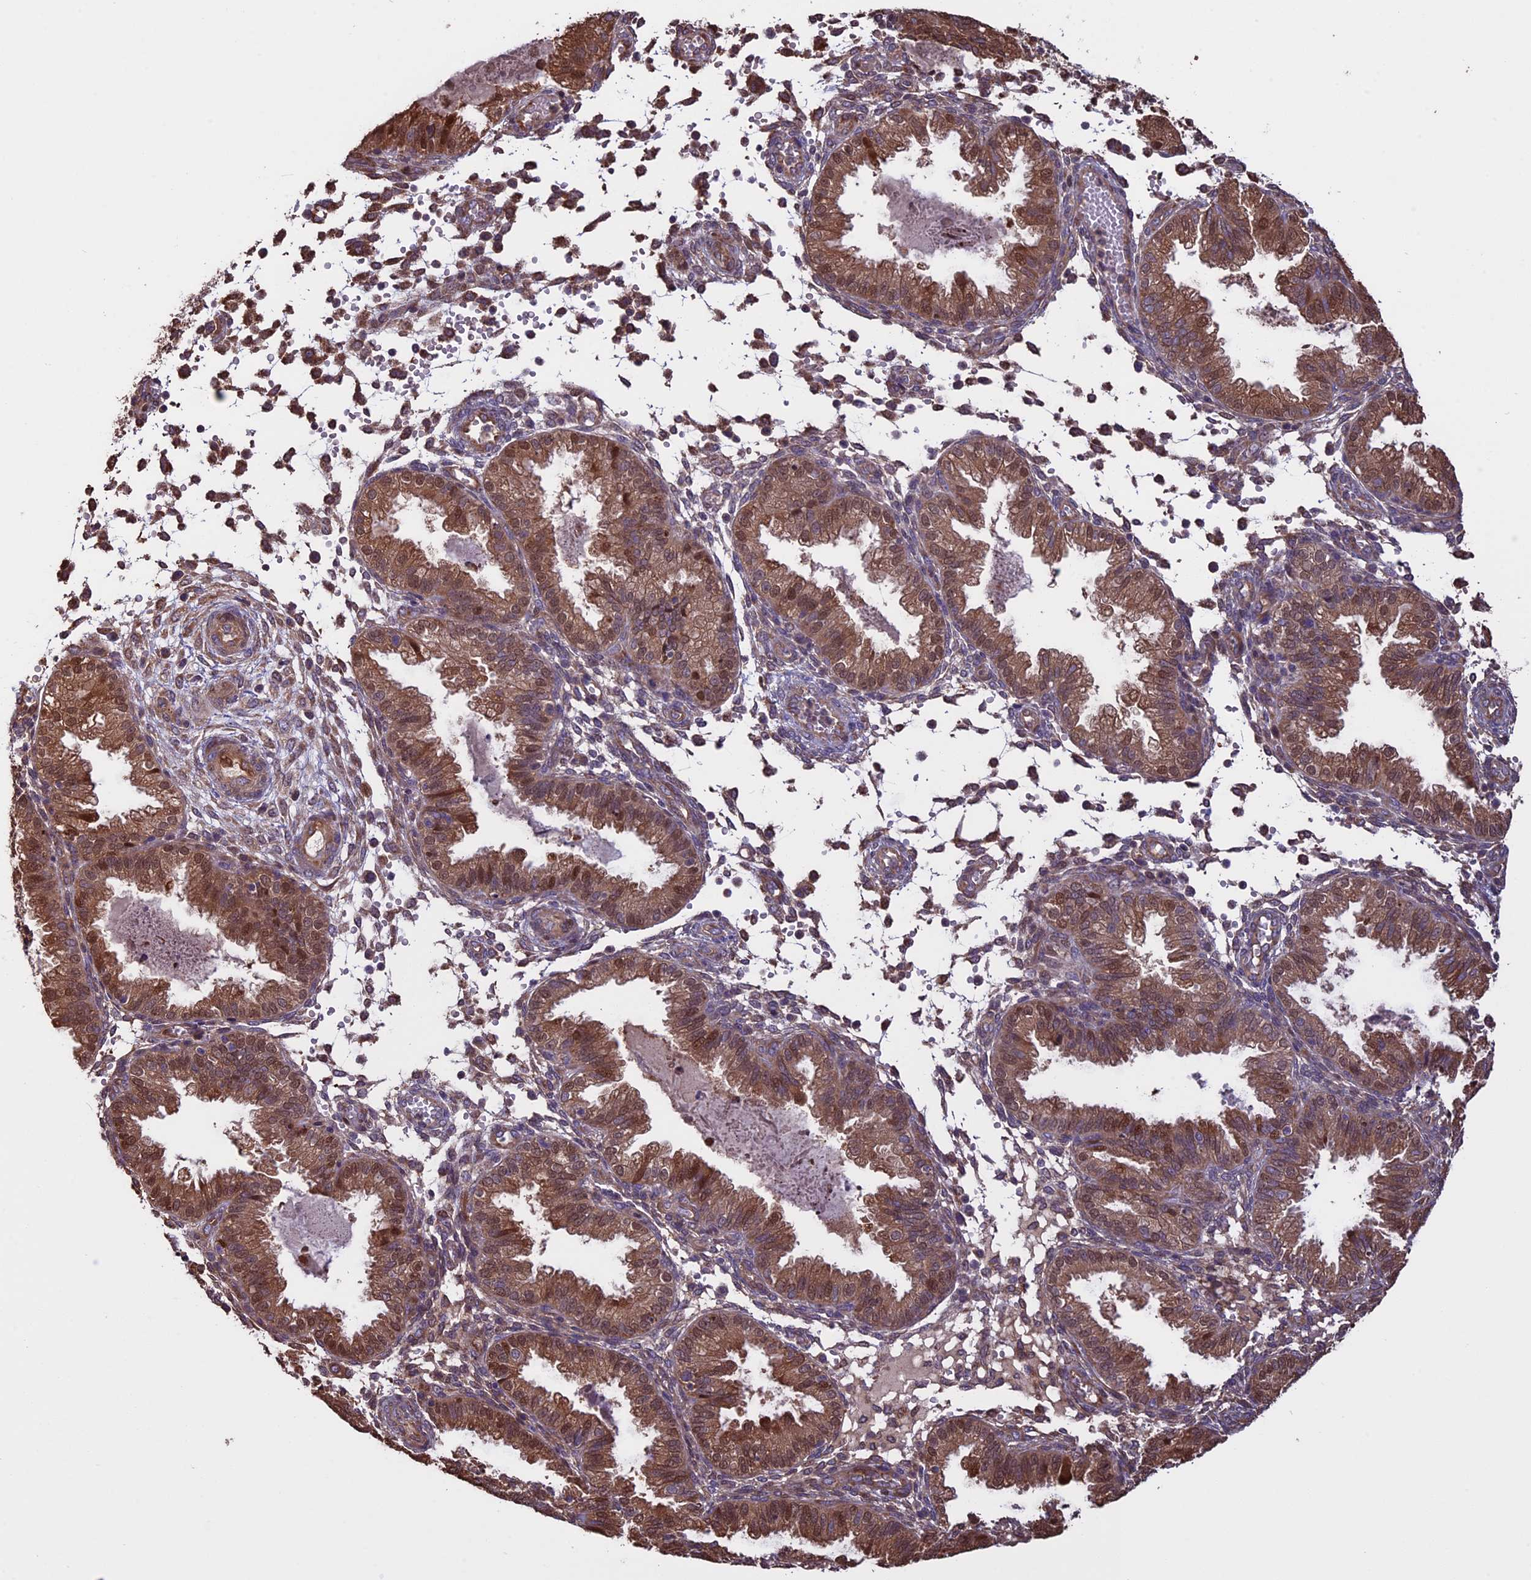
{"staining": {"intensity": "moderate", "quantity": "<25%", "location": "nuclear"}, "tissue": "endometrium", "cell_type": "Cells in endometrial stroma", "image_type": "normal", "snomed": [{"axis": "morphology", "description": "Normal tissue, NOS"}, {"axis": "topography", "description": "Endometrium"}], "caption": "Unremarkable endometrium was stained to show a protein in brown. There is low levels of moderate nuclear staining in about <25% of cells in endometrial stroma.", "gene": "VWA3A", "patient": {"sex": "female", "age": 33}}